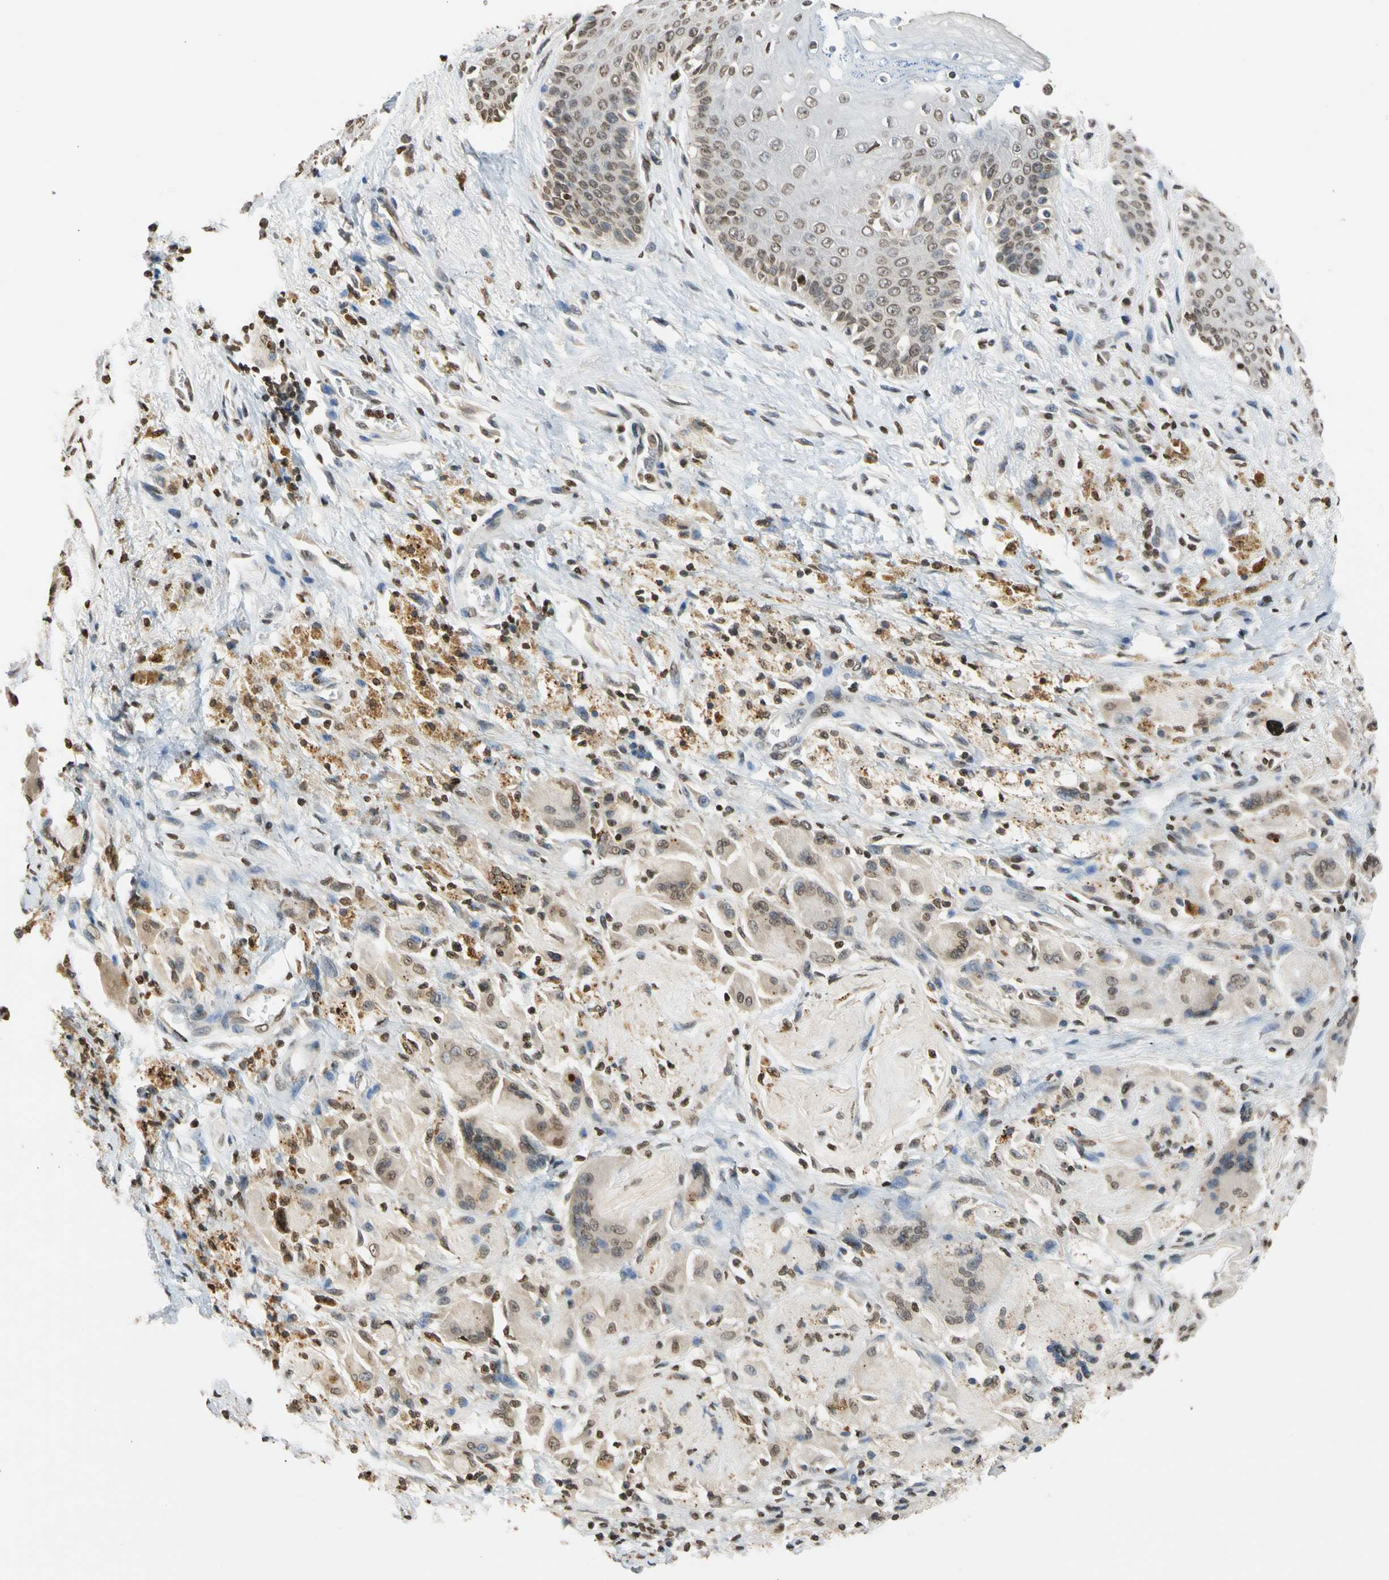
{"staining": {"intensity": "weak", "quantity": "25%-75%", "location": "cytoplasmic/membranous,nuclear"}, "tissue": "skin", "cell_type": "Epidermal cells", "image_type": "normal", "snomed": [{"axis": "morphology", "description": "Normal tissue, NOS"}, {"axis": "topography", "description": "Anal"}], "caption": "Protein positivity by immunohistochemistry exhibits weak cytoplasmic/membranous,nuclear positivity in approximately 25%-75% of epidermal cells in unremarkable skin. (IHC, brightfield microscopy, high magnification).", "gene": "GPX4", "patient": {"sex": "female", "age": 46}}